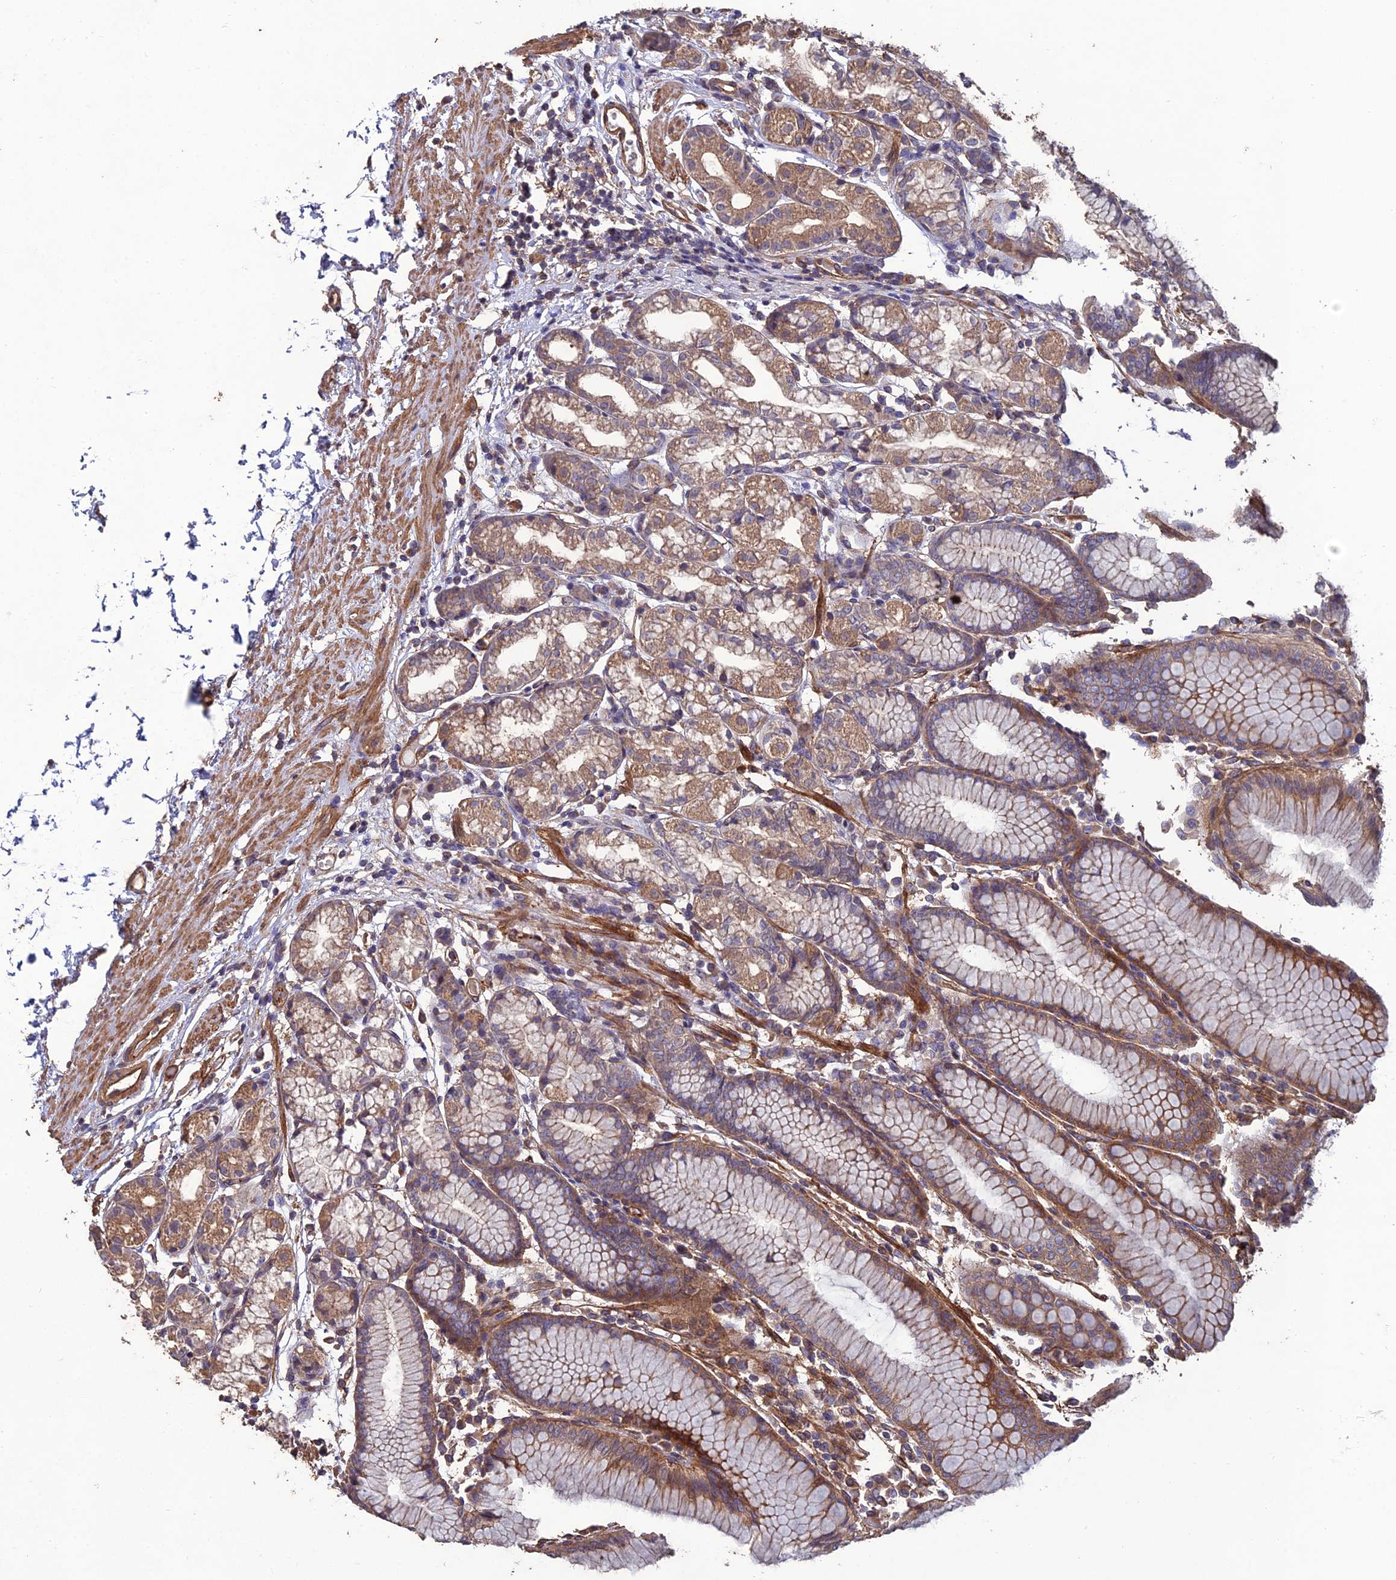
{"staining": {"intensity": "moderate", "quantity": ">75%", "location": "cytoplasmic/membranous"}, "tissue": "stomach", "cell_type": "Glandular cells", "image_type": "normal", "snomed": [{"axis": "morphology", "description": "Normal tissue, NOS"}, {"axis": "topography", "description": "Stomach"}], "caption": "The image demonstrates staining of normal stomach, revealing moderate cytoplasmic/membranous protein staining (brown color) within glandular cells.", "gene": "ATP6V0A2", "patient": {"sex": "female", "age": 57}}